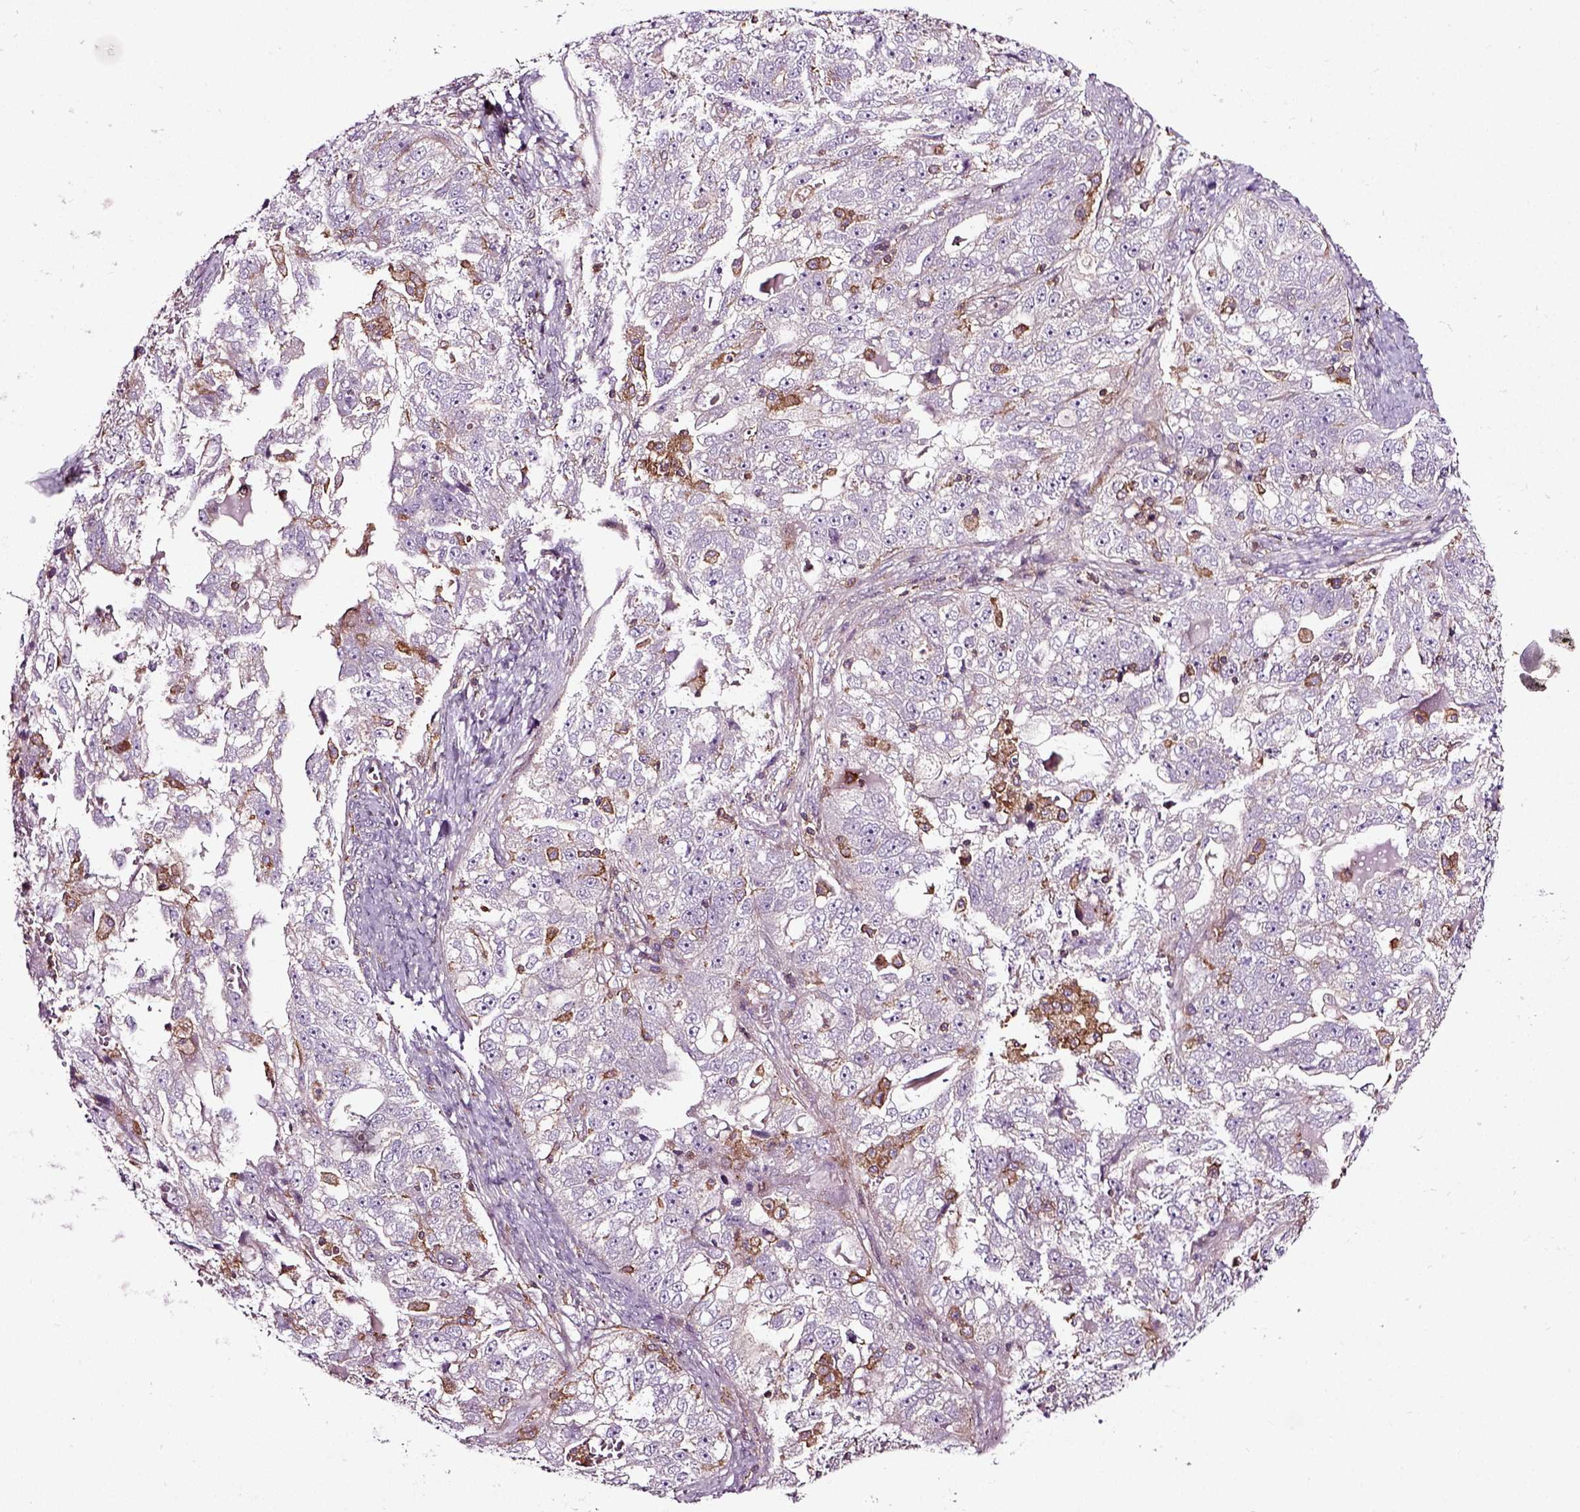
{"staining": {"intensity": "negative", "quantity": "none", "location": "none"}, "tissue": "ovarian cancer", "cell_type": "Tumor cells", "image_type": "cancer", "snomed": [{"axis": "morphology", "description": "Cystadenocarcinoma, serous, NOS"}, {"axis": "topography", "description": "Ovary"}], "caption": "This is an IHC micrograph of human ovarian cancer. There is no expression in tumor cells.", "gene": "RHOF", "patient": {"sex": "female", "age": 51}}